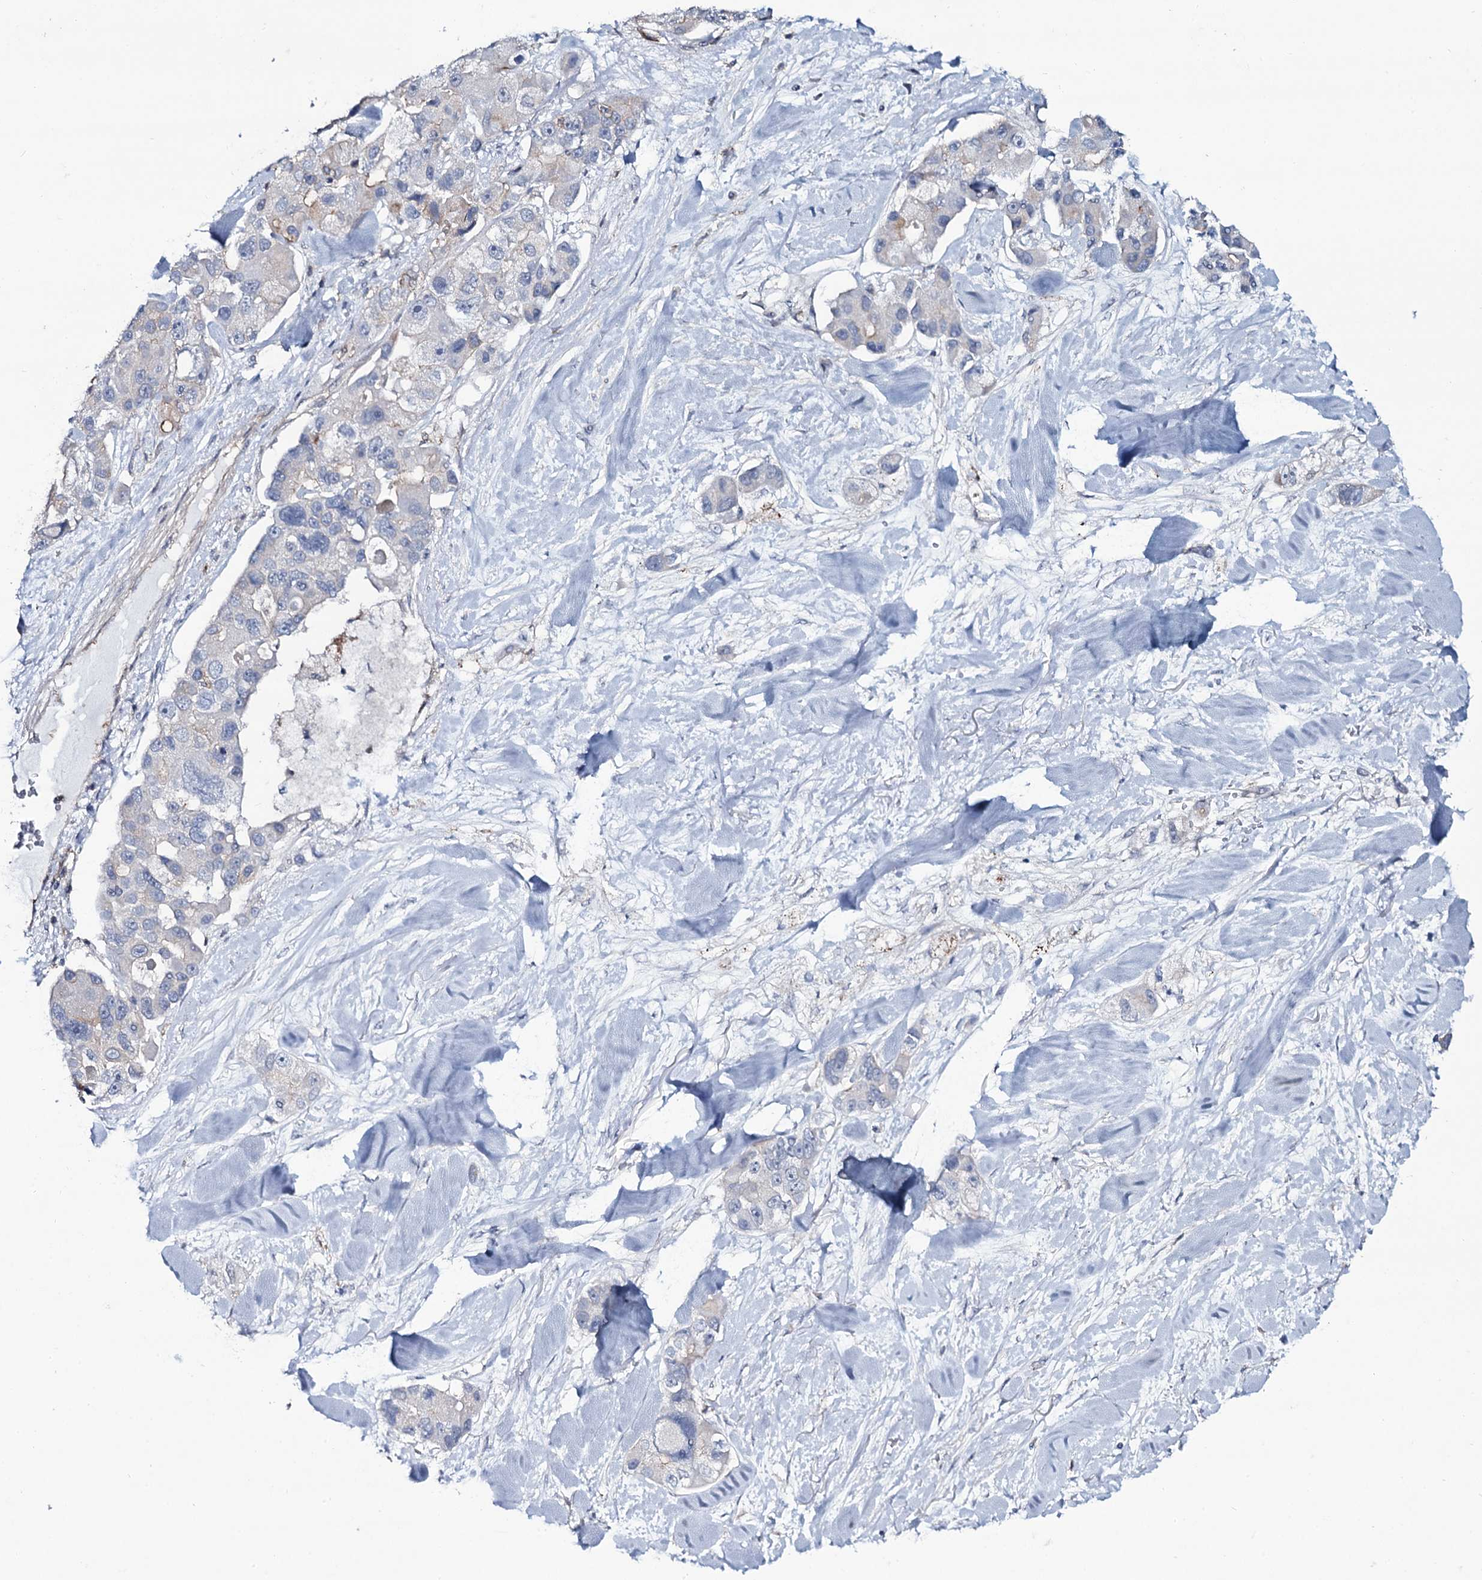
{"staining": {"intensity": "weak", "quantity": "<25%", "location": "cytoplasmic/membranous"}, "tissue": "lung cancer", "cell_type": "Tumor cells", "image_type": "cancer", "snomed": [{"axis": "morphology", "description": "Adenocarcinoma, NOS"}, {"axis": "topography", "description": "Lung"}], "caption": "This is an immunohistochemistry micrograph of lung cancer. There is no staining in tumor cells.", "gene": "SNAP23", "patient": {"sex": "female", "age": 54}}